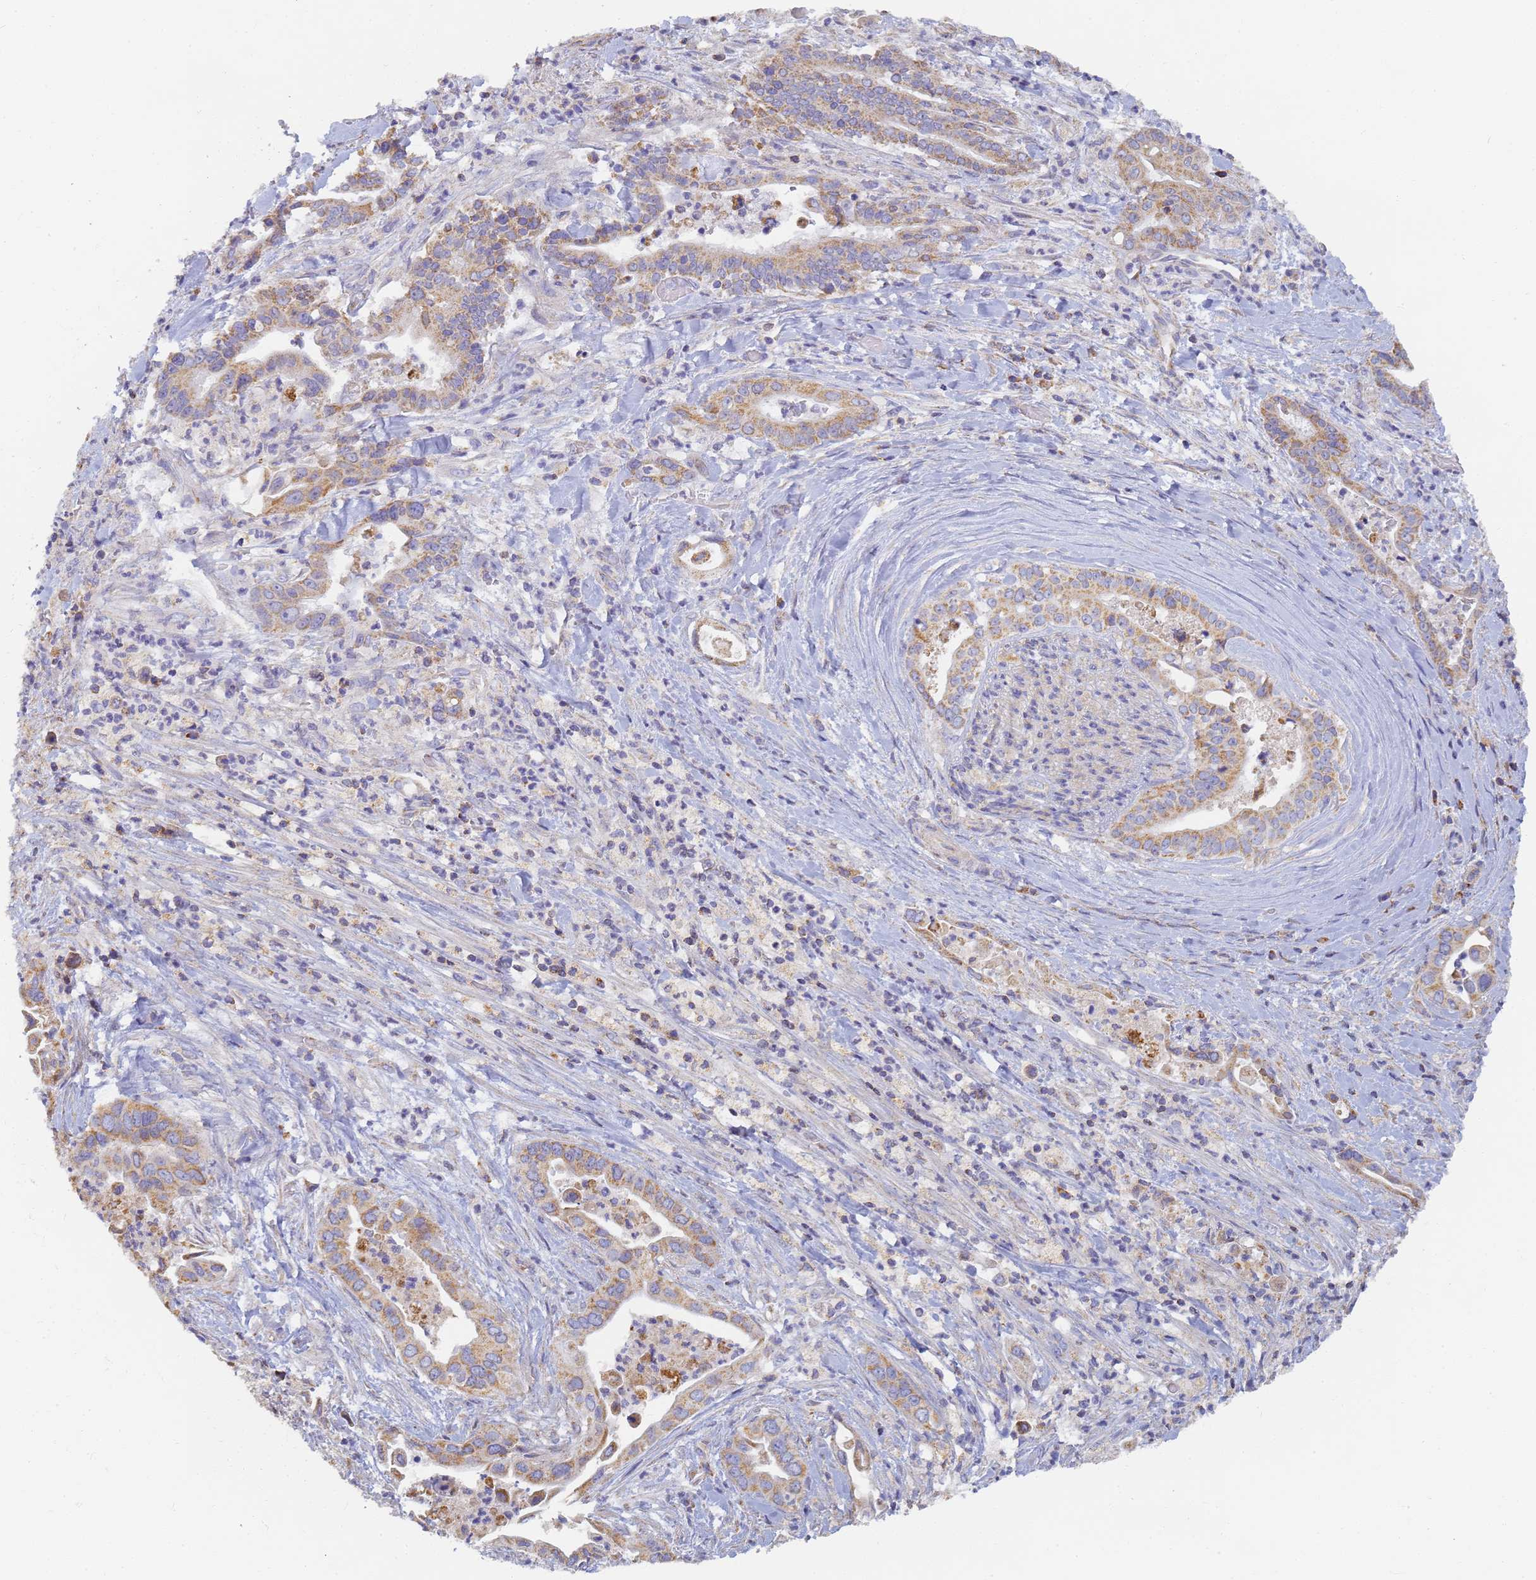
{"staining": {"intensity": "moderate", "quantity": ">75%", "location": "cytoplasmic/membranous"}, "tissue": "pancreatic cancer", "cell_type": "Tumor cells", "image_type": "cancer", "snomed": [{"axis": "morphology", "description": "Adenocarcinoma, NOS"}, {"axis": "topography", "description": "Pancreas"}], "caption": "This is a photomicrograph of immunohistochemistry staining of pancreatic cancer, which shows moderate positivity in the cytoplasmic/membranous of tumor cells.", "gene": "UTP23", "patient": {"sex": "female", "age": 77}}